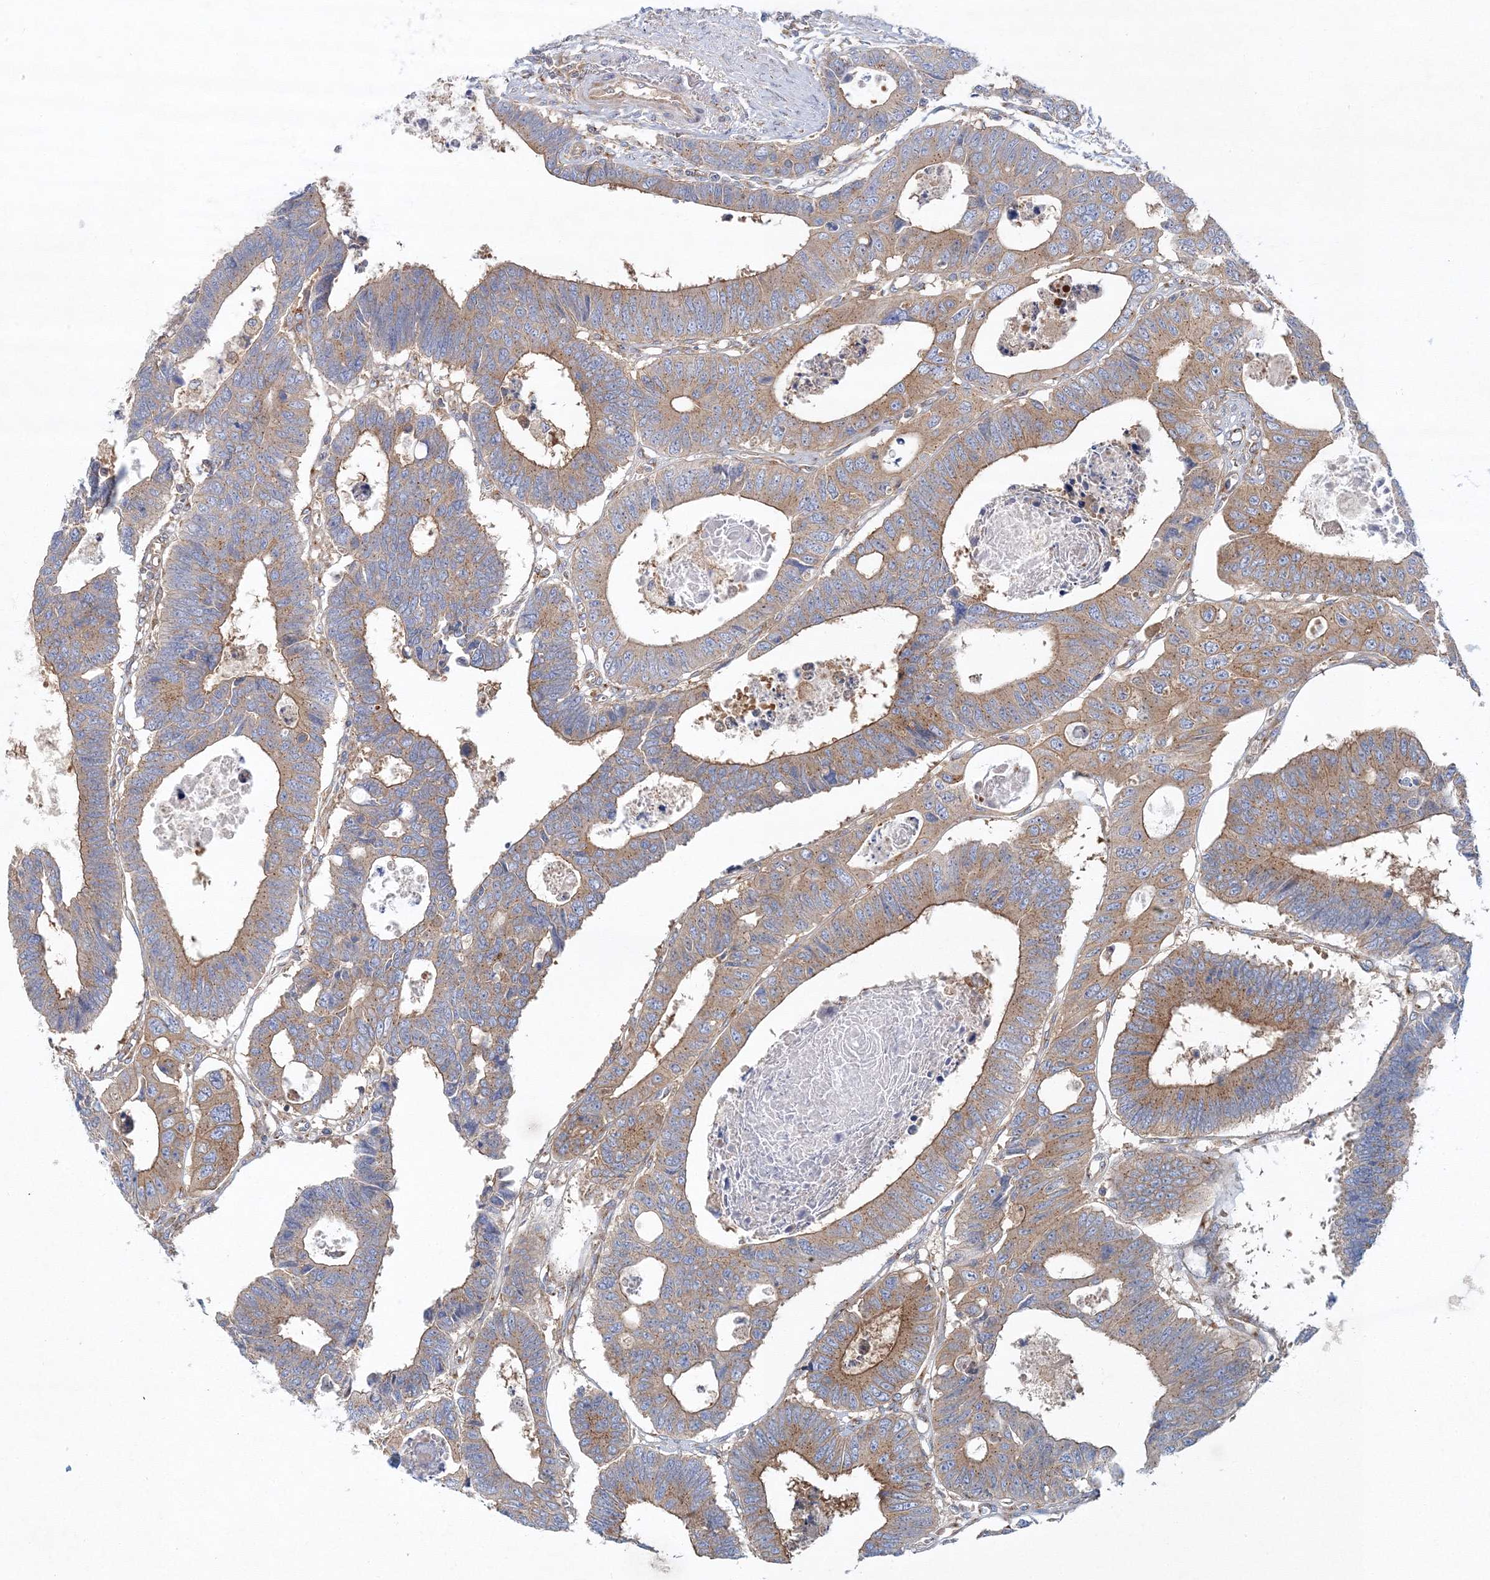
{"staining": {"intensity": "moderate", "quantity": ">75%", "location": "cytoplasmic/membranous"}, "tissue": "colorectal cancer", "cell_type": "Tumor cells", "image_type": "cancer", "snomed": [{"axis": "morphology", "description": "Adenocarcinoma, NOS"}, {"axis": "topography", "description": "Rectum"}], "caption": "Protein expression analysis of human colorectal cancer reveals moderate cytoplasmic/membranous staining in approximately >75% of tumor cells.", "gene": "SEC23IP", "patient": {"sex": "male", "age": 84}}